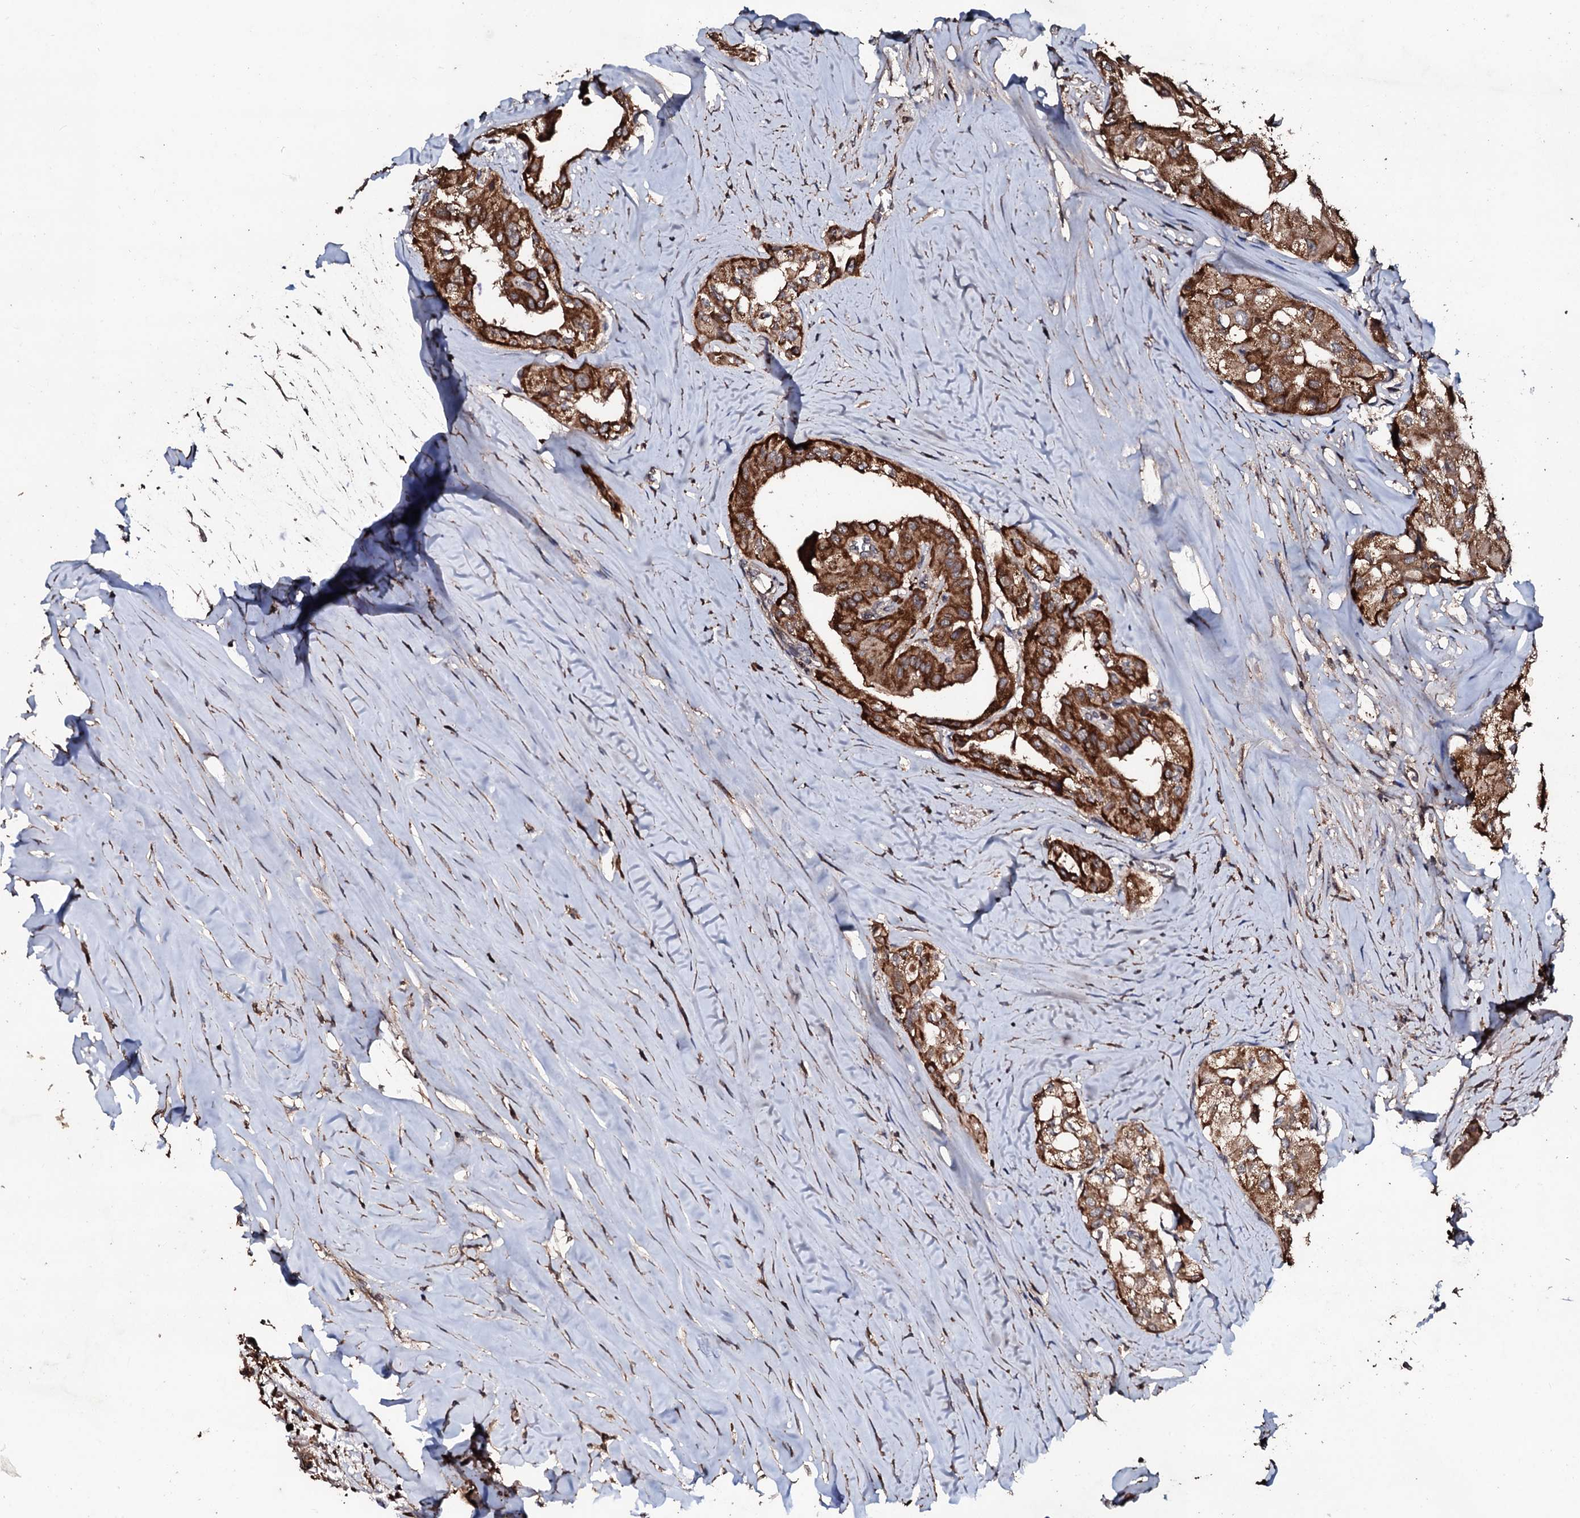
{"staining": {"intensity": "strong", "quantity": ">75%", "location": "cytoplasmic/membranous"}, "tissue": "thyroid cancer", "cell_type": "Tumor cells", "image_type": "cancer", "snomed": [{"axis": "morphology", "description": "Papillary adenocarcinoma, NOS"}, {"axis": "topography", "description": "Thyroid gland"}], "caption": "Strong cytoplasmic/membranous expression is appreciated in approximately >75% of tumor cells in thyroid cancer (papillary adenocarcinoma).", "gene": "SDHAF2", "patient": {"sex": "female", "age": 59}}